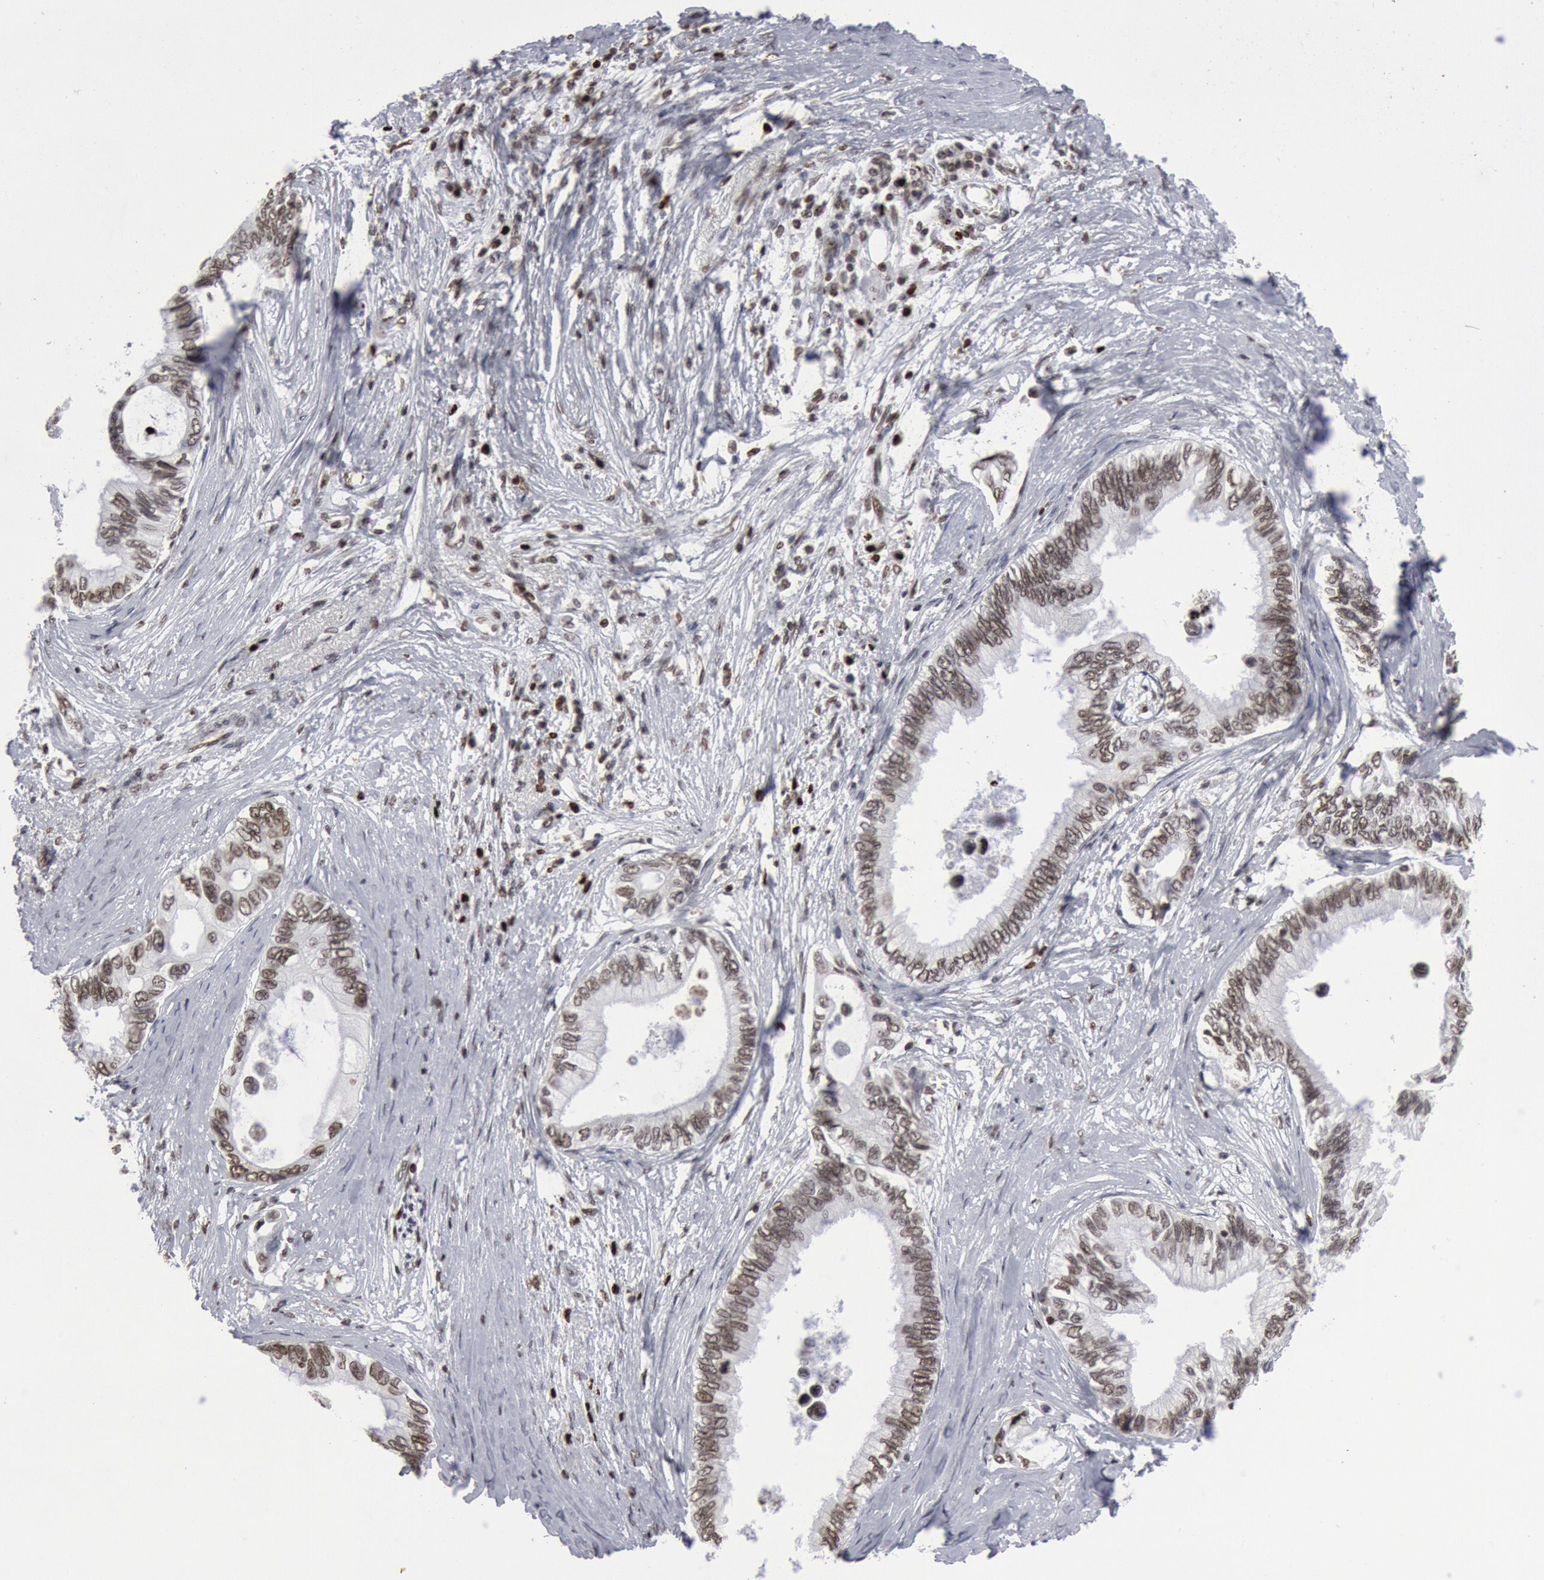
{"staining": {"intensity": "moderate", "quantity": "25%-75%", "location": "nuclear"}, "tissue": "pancreatic cancer", "cell_type": "Tumor cells", "image_type": "cancer", "snomed": [{"axis": "morphology", "description": "Adenocarcinoma, NOS"}, {"axis": "topography", "description": "Pancreas"}], "caption": "Immunohistochemistry histopathology image of human pancreatic cancer stained for a protein (brown), which demonstrates medium levels of moderate nuclear staining in approximately 25%-75% of tumor cells.", "gene": "SUB1", "patient": {"sex": "female", "age": 66}}